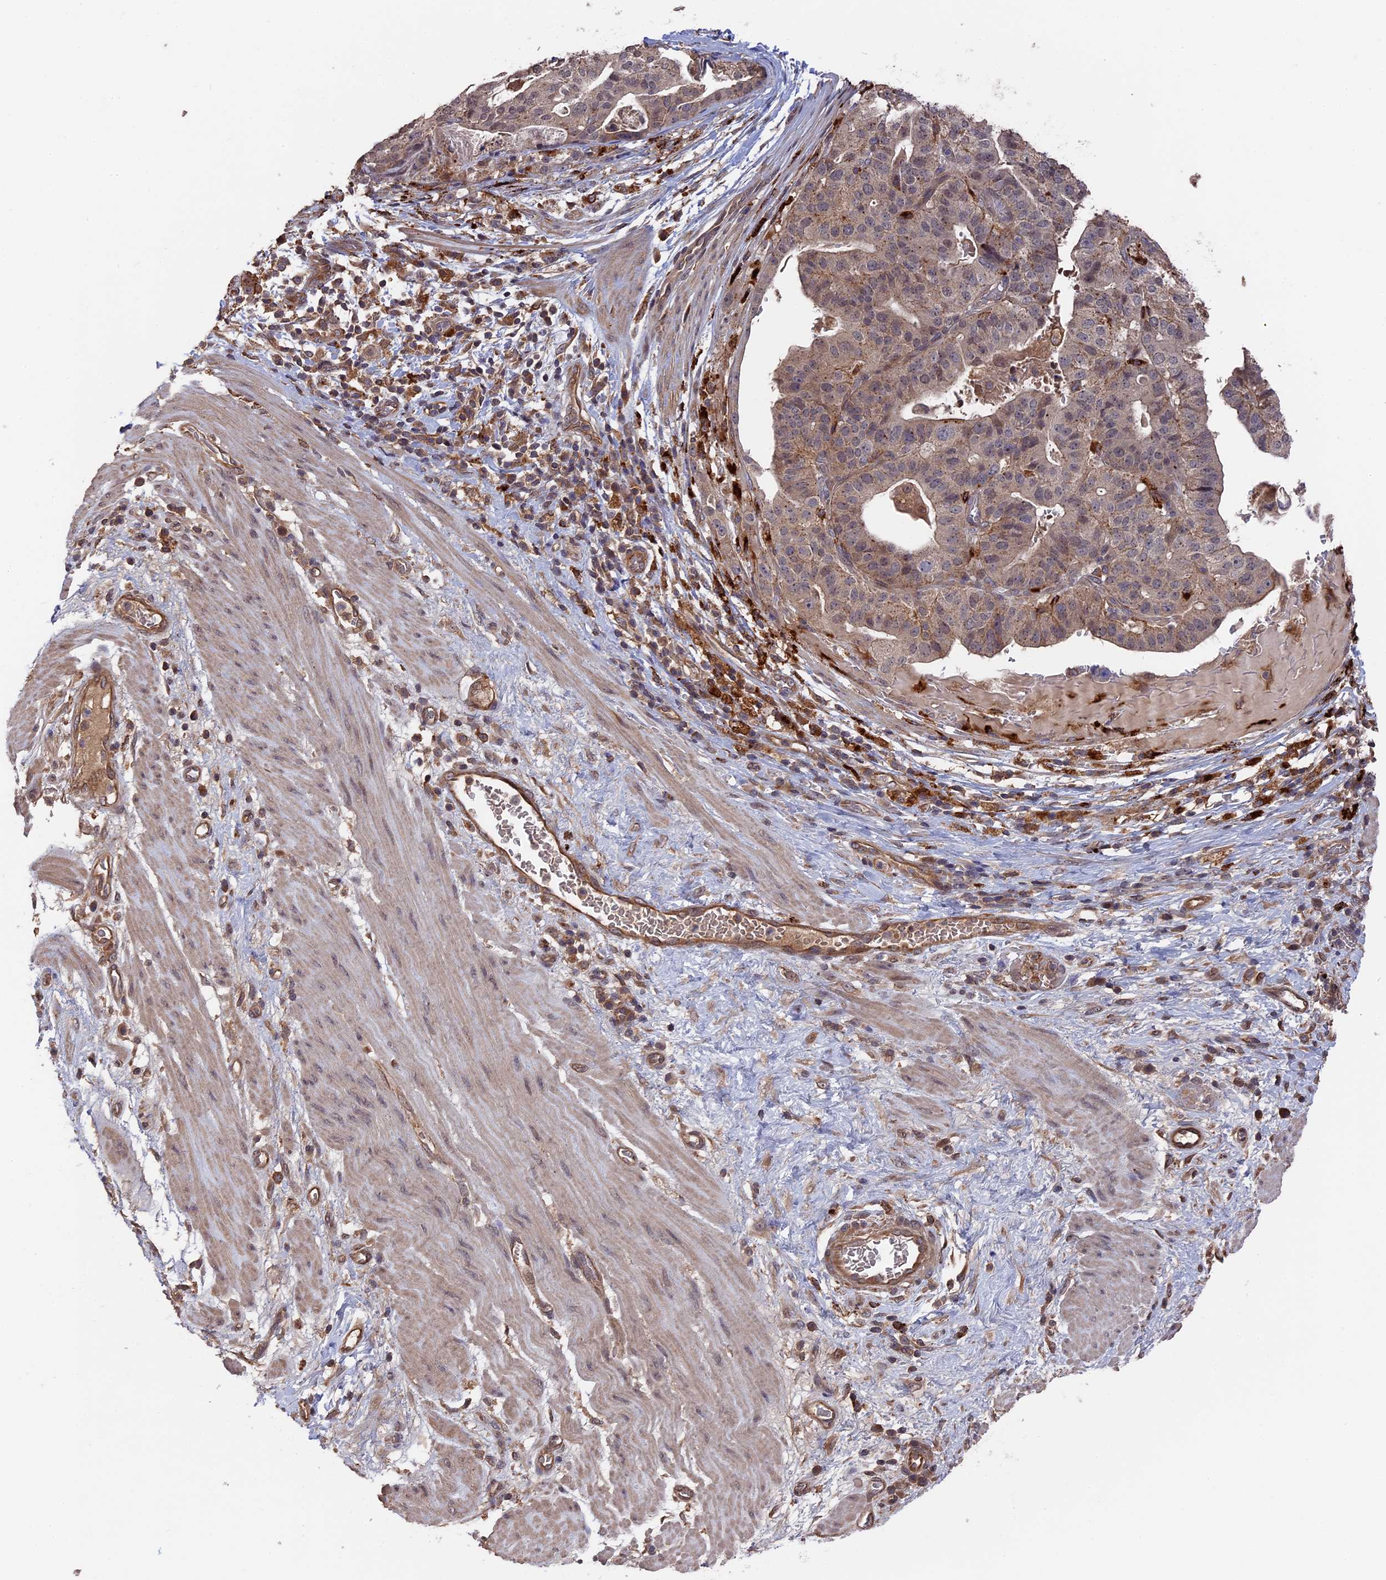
{"staining": {"intensity": "weak", "quantity": "25%-75%", "location": "cytoplasmic/membranous"}, "tissue": "stomach cancer", "cell_type": "Tumor cells", "image_type": "cancer", "snomed": [{"axis": "morphology", "description": "Adenocarcinoma, NOS"}, {"axis": "topography", "description": "Stomach"}], "caption": "Stomach adenocarcinoma stained for a protein (brown) displays weak cytoplasmic/membranous positive expression in approximately 25%-75% of tumor cells.", "gene": "TELO2", "patient": {"sex": "male", "age": 48}}